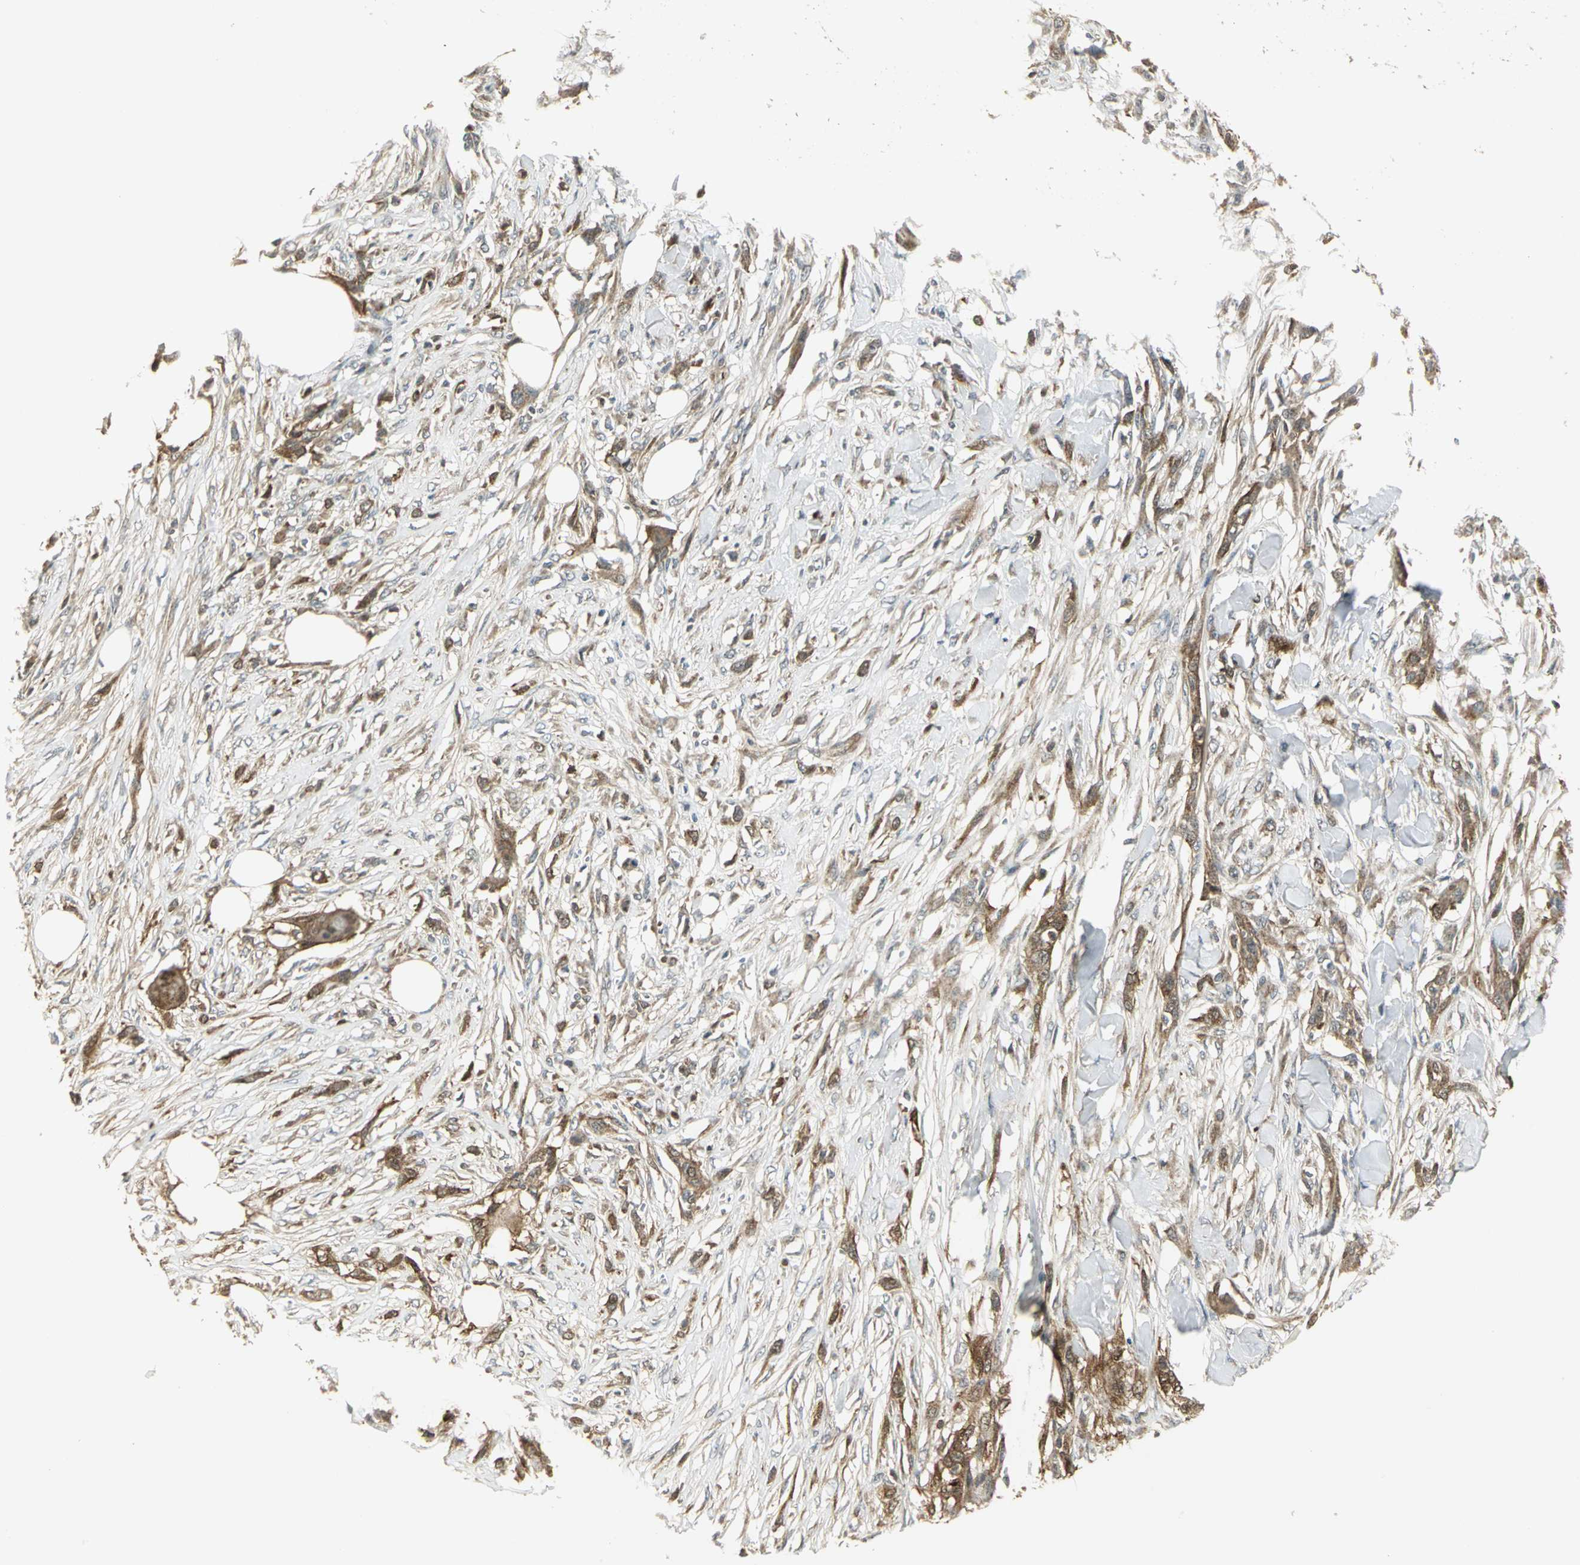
{"staining": {"intensity": "moderate", "quantity": ">75%", "location": "cytoplasmic/membranous"}, "tissue": "skin cancer", "cell_type": "Tumor cells", "image_type": "cancer", "snomed": [{"axis": "morphology", "description": "Normal tissue, NOS"}, {"axis": "morphology", "description": "Squamous cell carcinoma, NOS"}, {"axis": "topography", "description": "Skin"}], "caption": "Protein staining of squamous cell carcinoma (skin) tissue displays moderate cytoplasmic/membranous positivity in approximately >75% of tumor cells. (IHC, brightfield microscopy, high magnification).", "gene": "MAPK8IP3", "patient": {"sex": "female", "age": 59}}